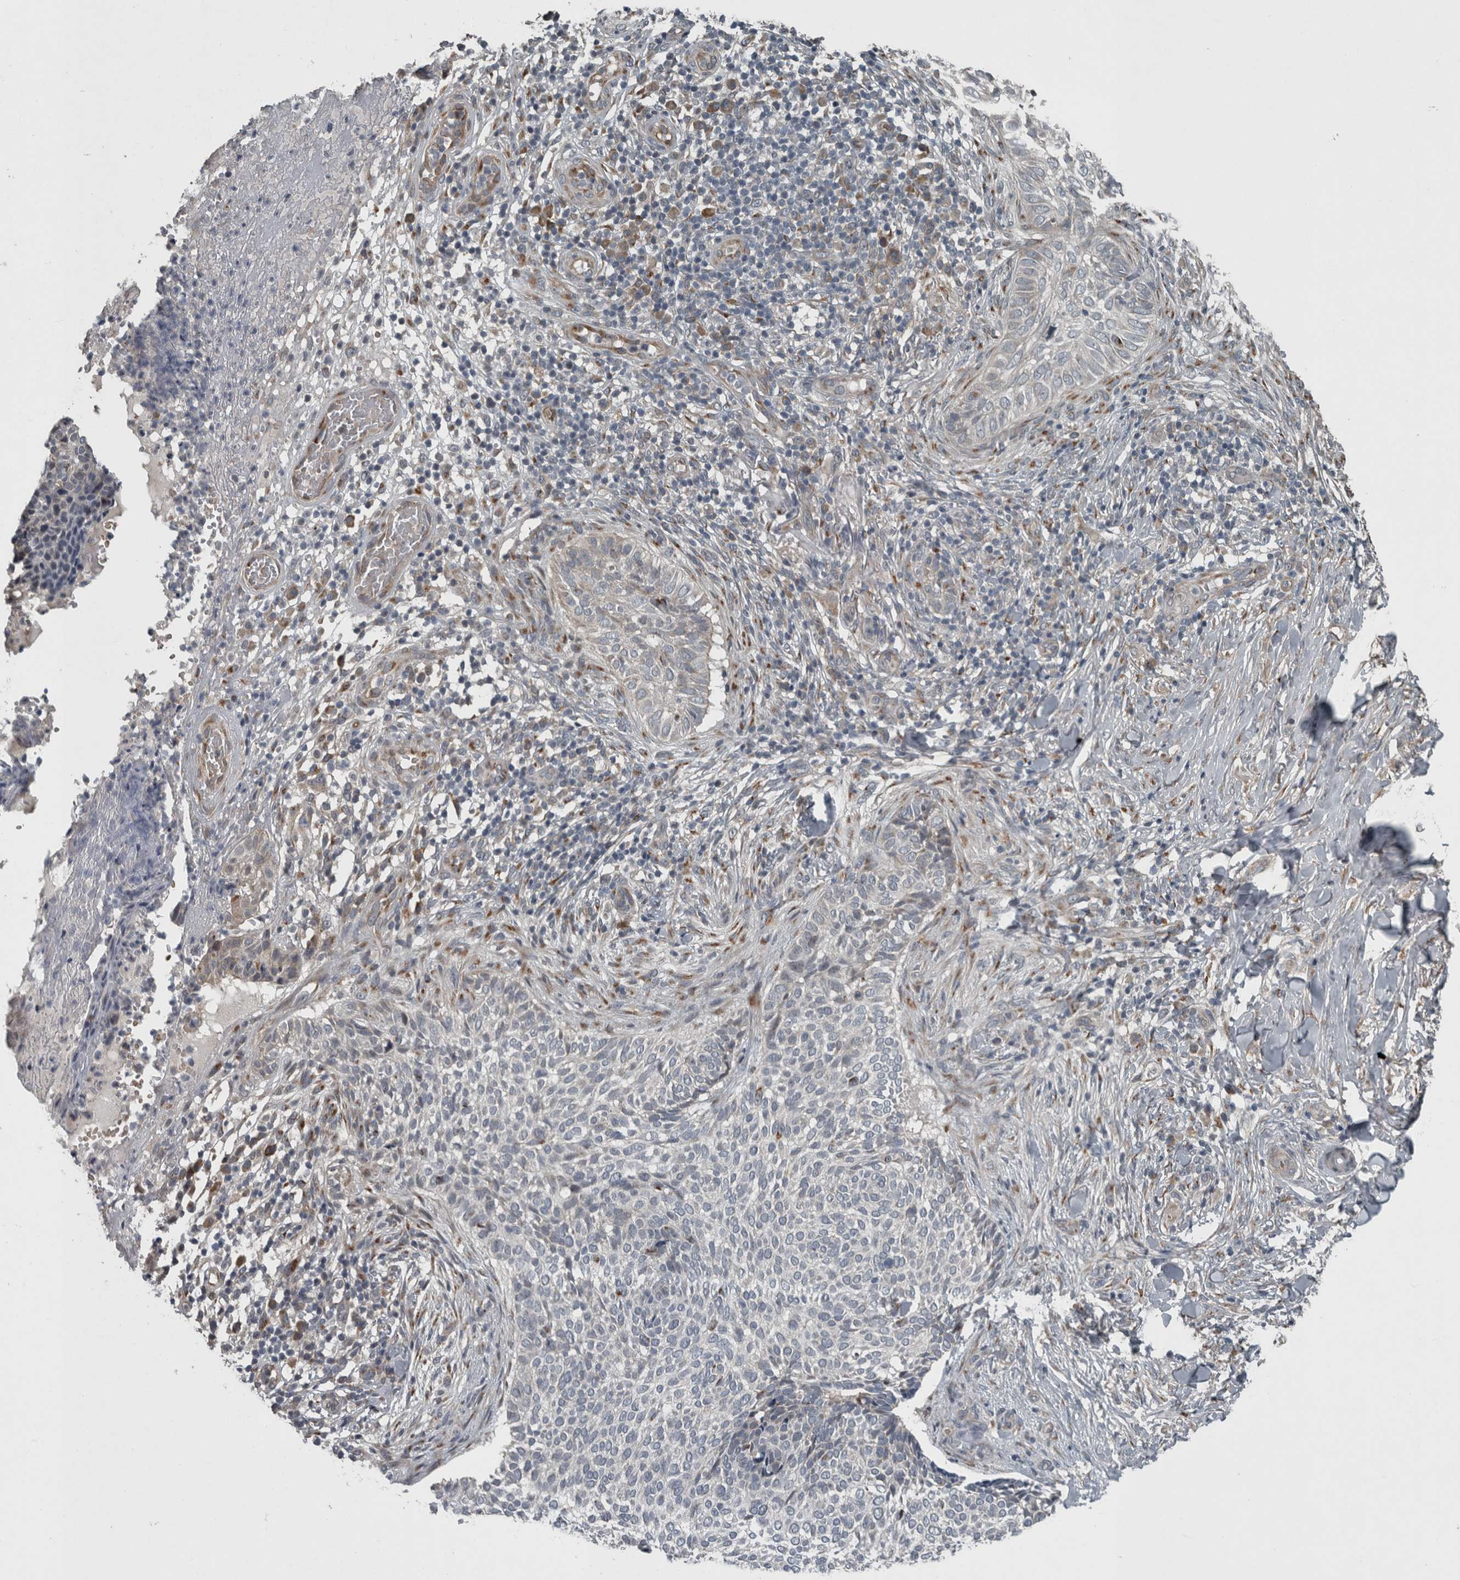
{"staining": {"intensity": "negative", "quantity": "none", "location": "none"}, "tissue": "skin cancer", "cell_type": "Tumor cells", "image_type": "cancer", "snomed": [{"axis": "morphology", "description": "Normal tissue, NOS"}, {"axis": "morphology", "description": "Basal cell carcinoma"}, {"axis": "topography", "description": "Skin"}], "caption": "This is an immunohistochemistry (IHC) micrograph of human basal cell carcinoma (skin). There is no positivity in tumor cells.", "gene": "ZNF345", "patient": {"sex": "male", "age": 67}}